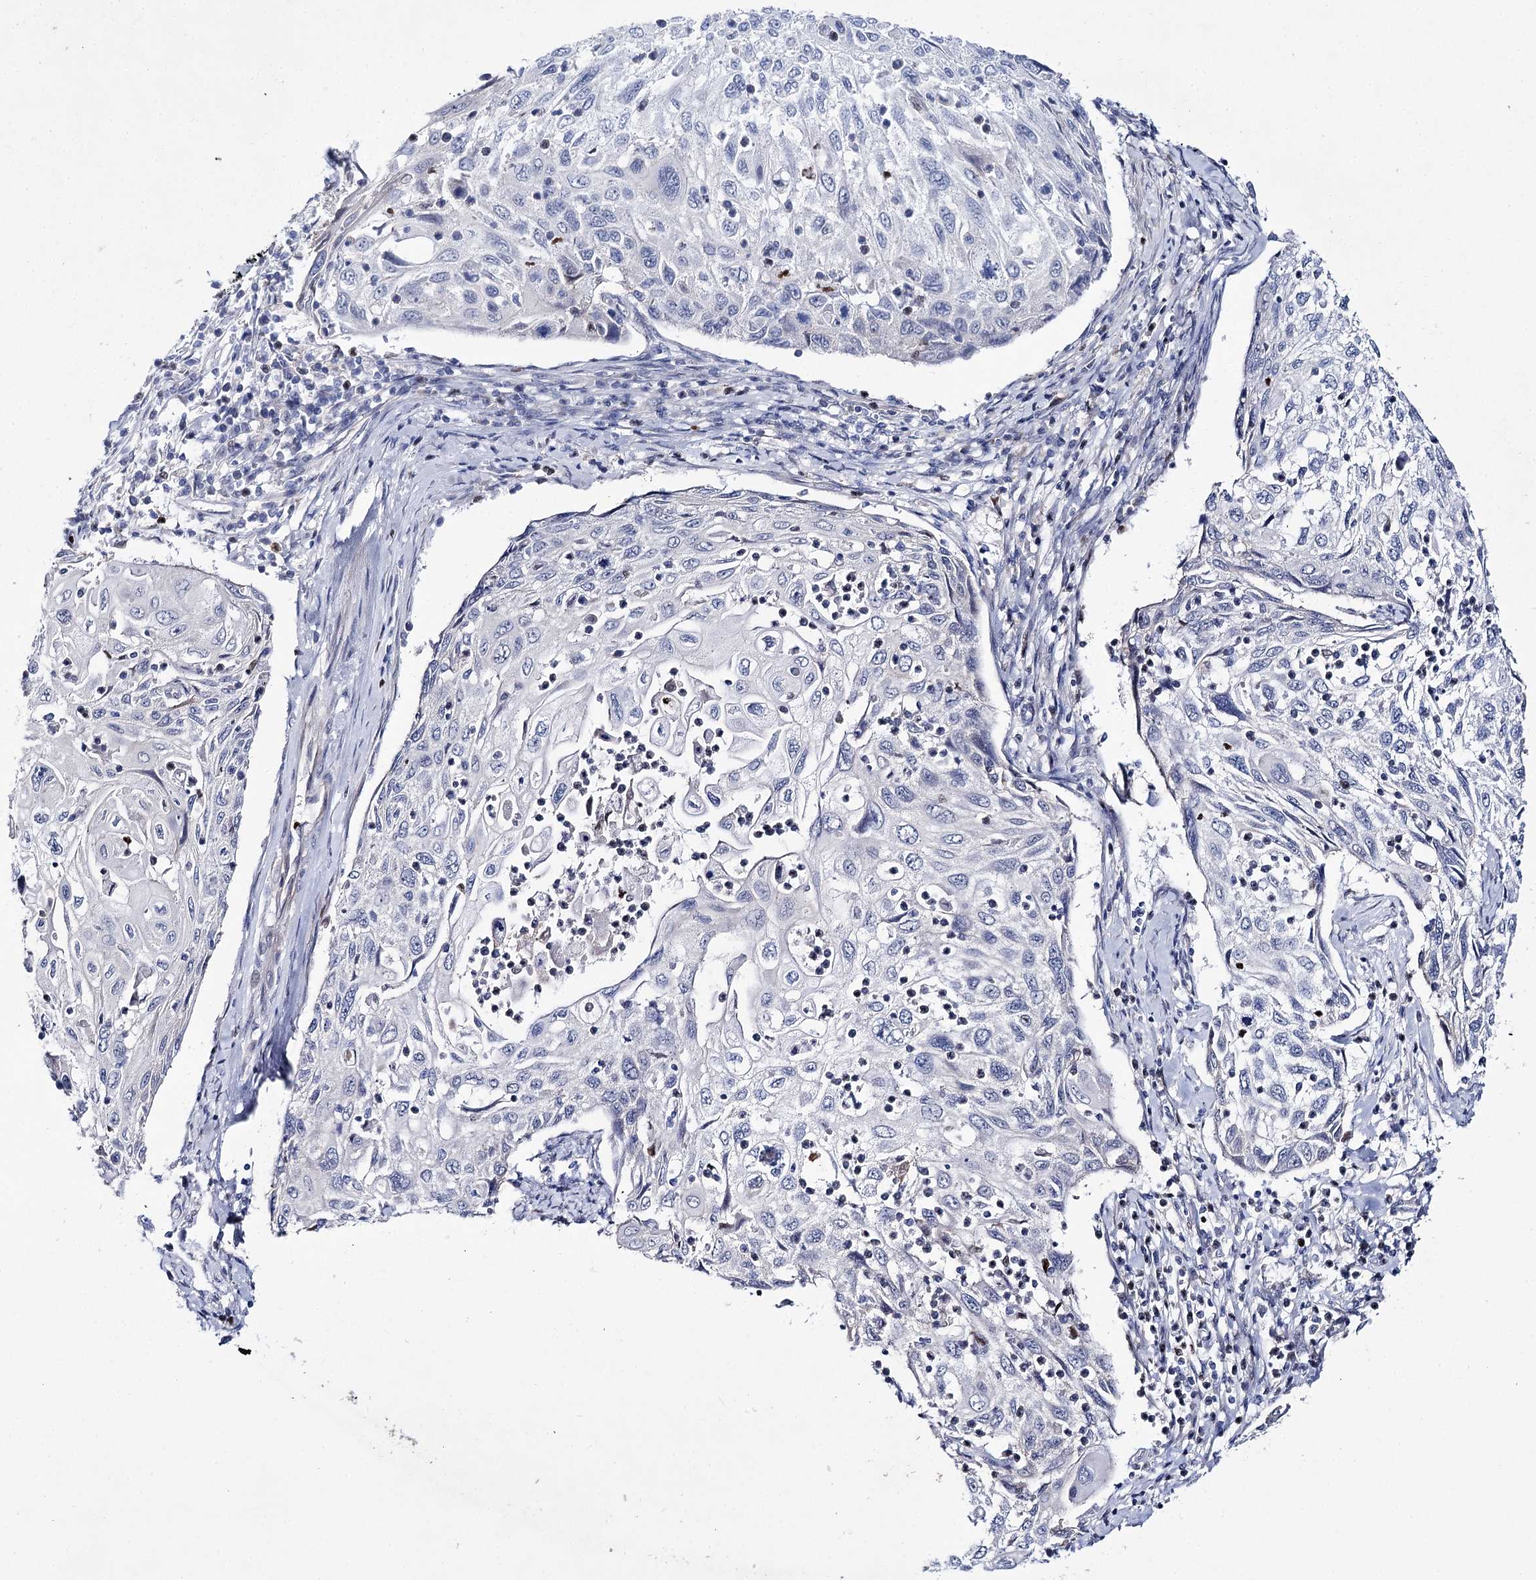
{"staining": {"intensity": "negative", "quantity": "none", "location": "none"}, "tissue": "cervical cancer", "cell_type": "Tumor cells", "image_type": "cancer", "snomed": [{"axis": "morphology", "description": "Squamous cell carcinoma, NOS"}, {"axis": "topography", "description": "Cervix"}], "caption": "Tumor cells show no significant protein positivity in cervical cancer.", "gene": "THAP6", "patient": {"sex": "female", "age": 70}}